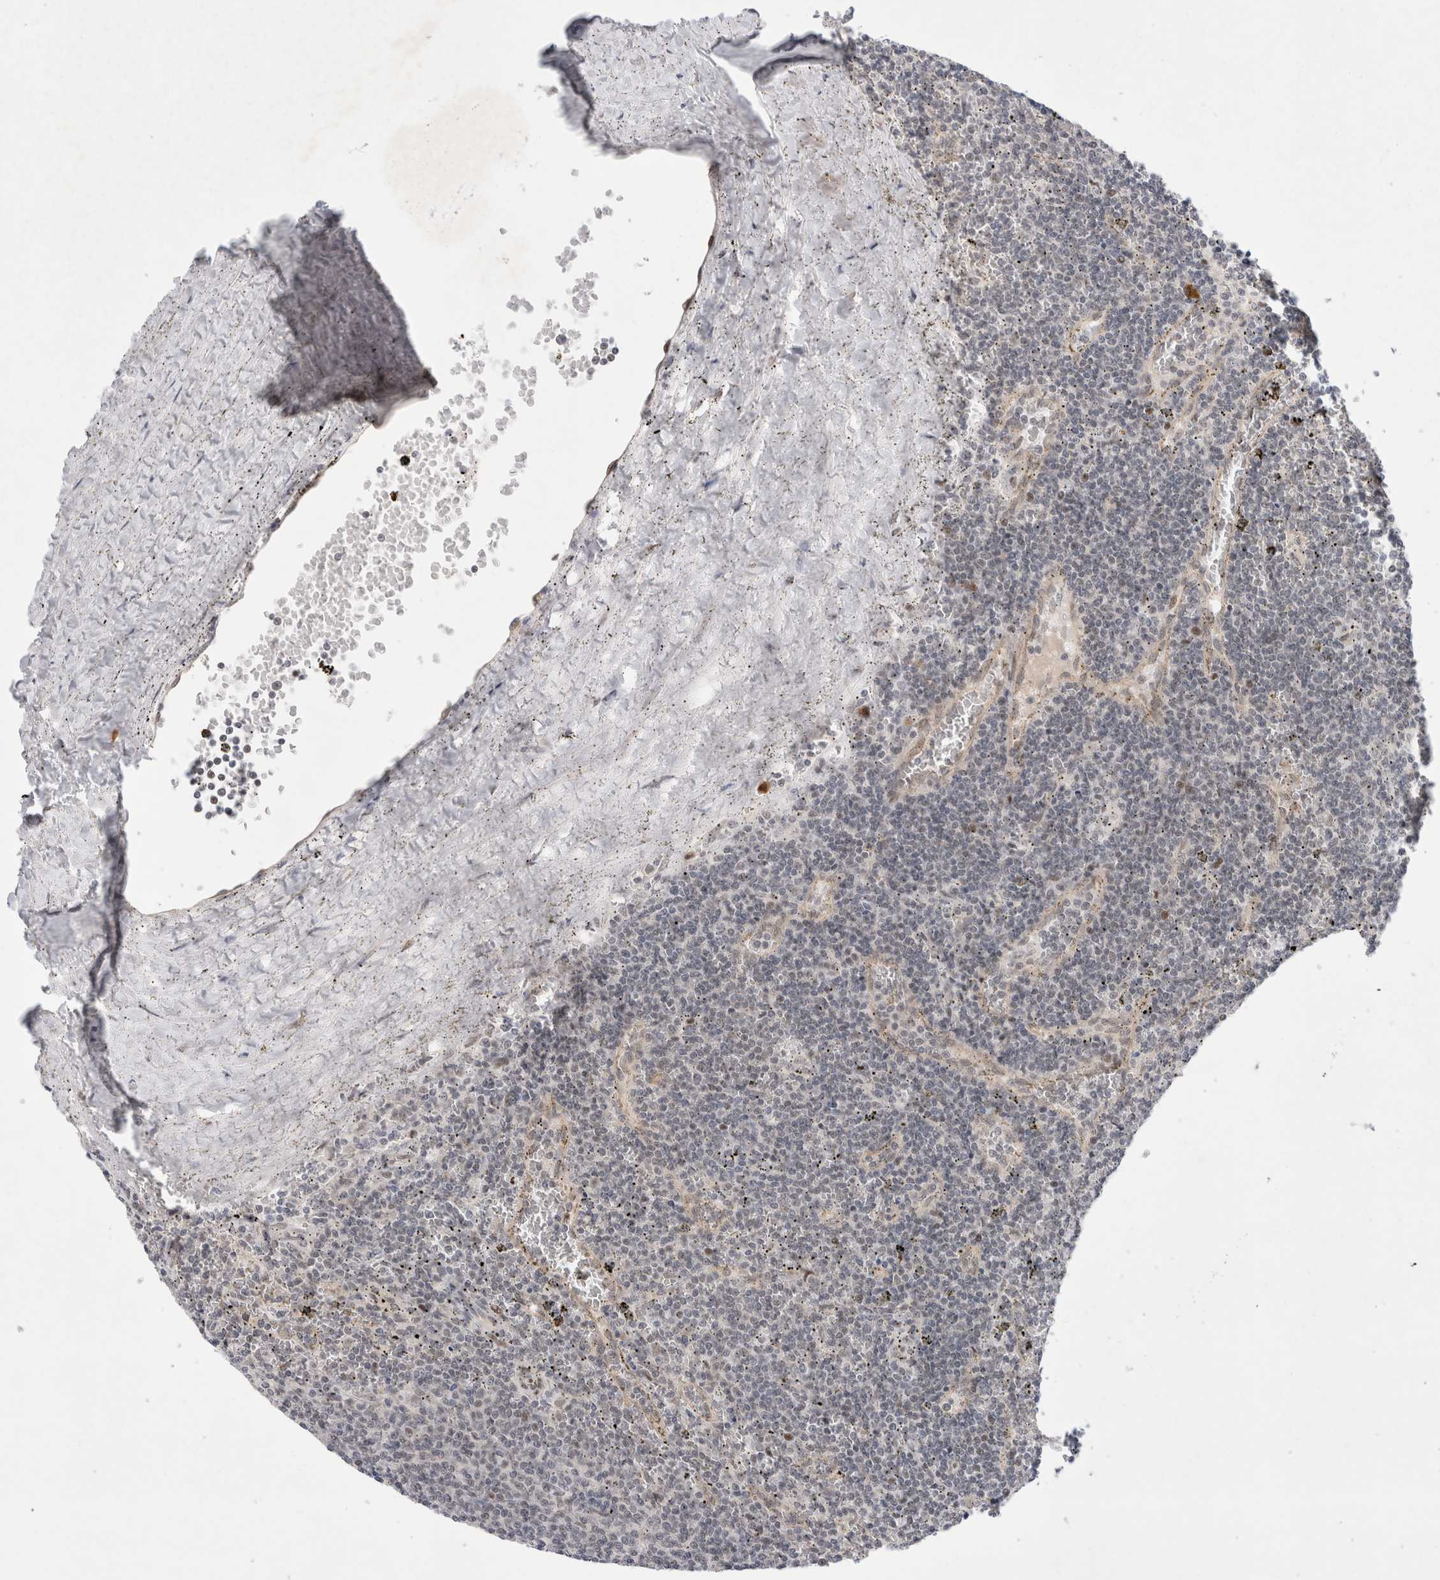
{"staining": {"intensity": "negative", "quantity": "none", "location": "none"}, "tissue": "lymphoma", "cell_type": "Tumor cells", "image_type": "cancer", "snomed": [{"axis": "morphology", "description": "Malignant lymphoma, non-Hodgkin's type, Low grade"}, {"axis": "topography", "description": "Spleen"}], "caption": "Photomicrograph shows no protein positivity in tumor cells of lymphoma tissue.", "gene": "WIPF2", "patient": {"sex": "female", "age": 50}}